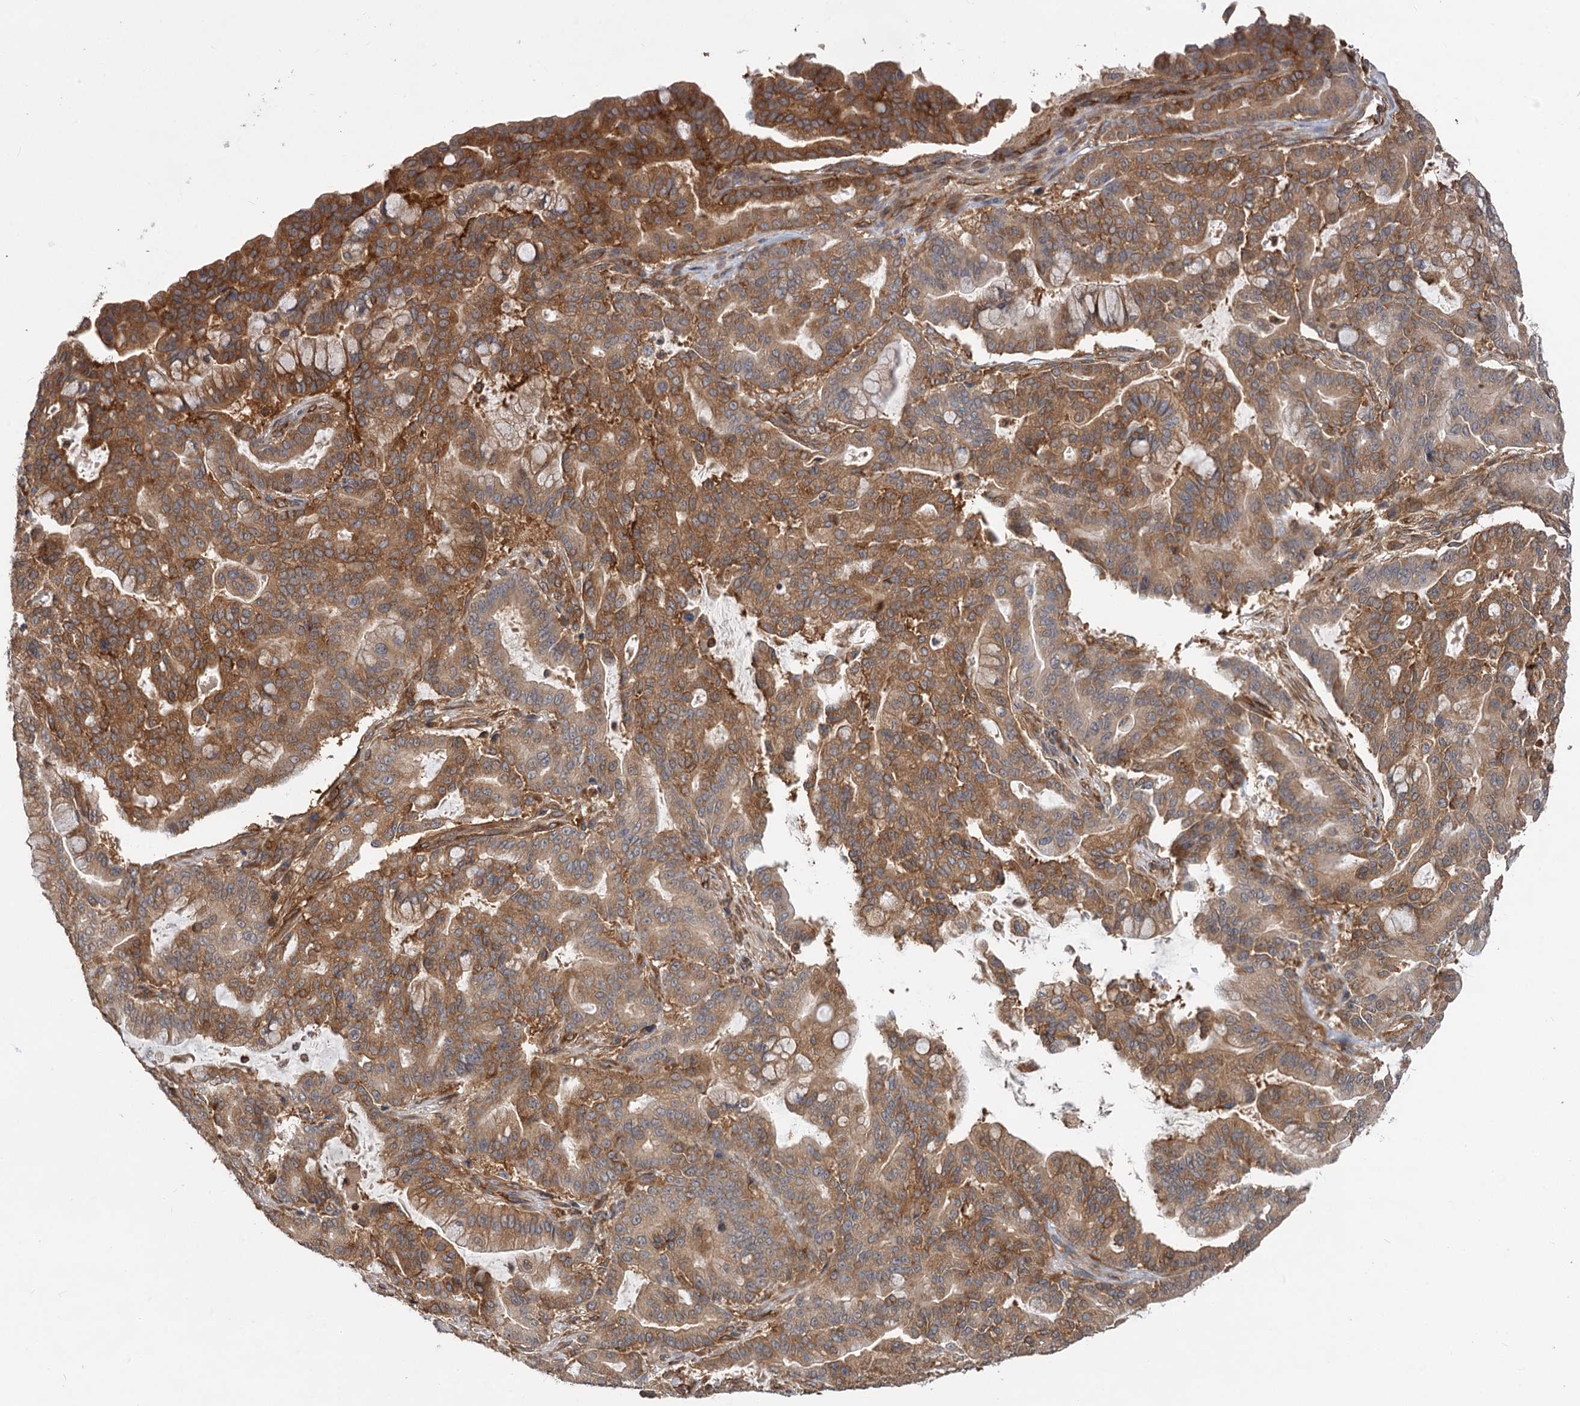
{"staining": {"intensity": "moderate", "quantity": ">75%", "location": "cytoplasmic/membranous"}, "tissue": "pancreatic cancer", "cell_type": "Tumor cells", "image_type": "cancer", "snomed": [{"axis": "morphology", "description": "Adenocarcinoma, NOS"}, {"axis": "topography", "description": "Pancreas"}], "caption": "Tumor cells demonstrate medium levels of moderate cytoplasmic/membranous staining in about >75% of cells in human pancreatic cancer (adenocarcinoma).", "gene": "PACS1", "patient": {"sex": "male", "age": 63}}